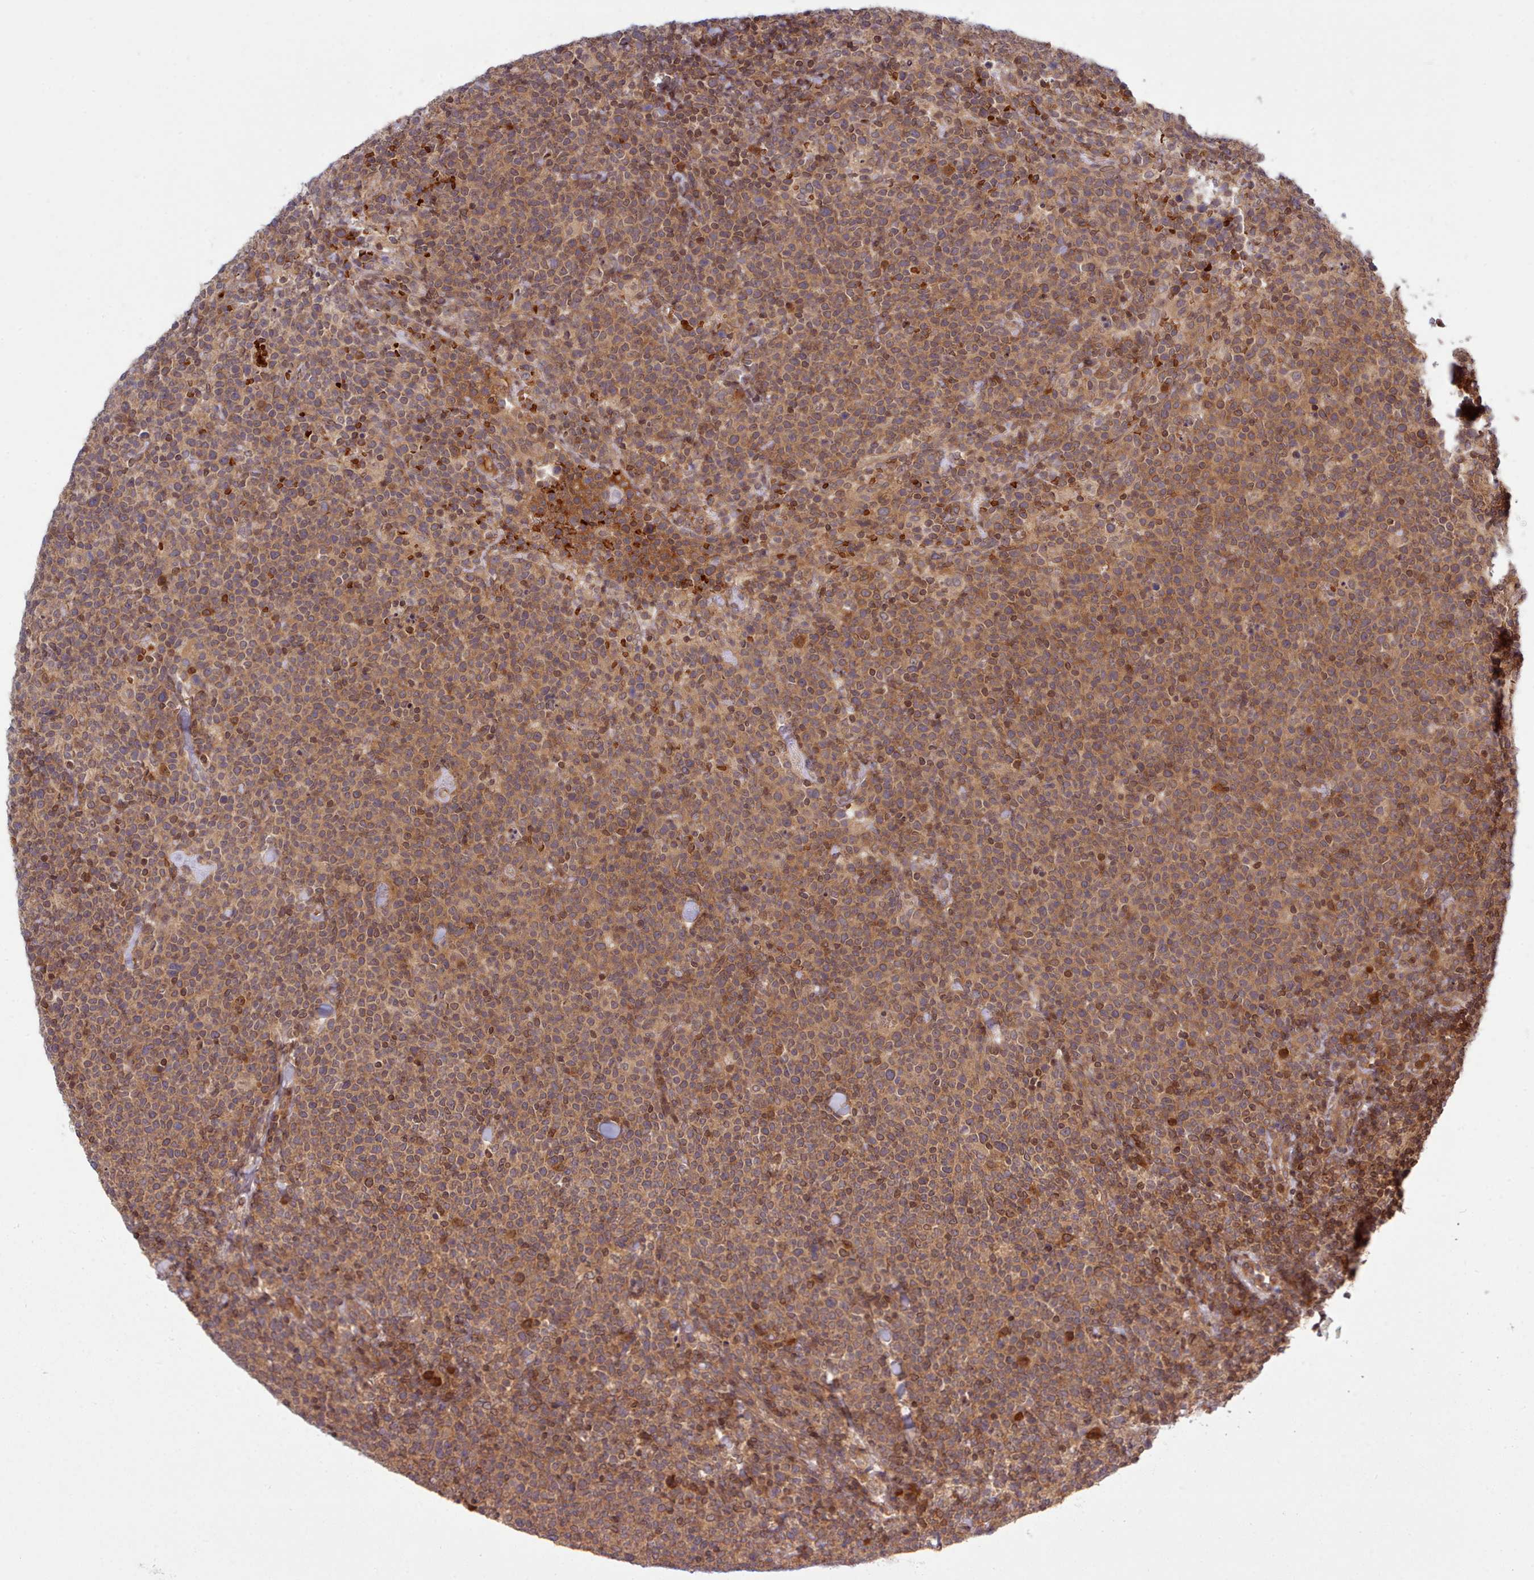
{"staining": {"intensity": "moderate", "quantity": "25%-75%", "location": "cytoplasmic/membranous,nuclear"}, "tissue": "lymphoma", "cell_type": "Tumor cells", "image_type": "cancer", "snomed": [{"axis": "morphology", "description": "Malignant lymphoma, non-Hodgkin's type, High grade"}, {"axis": "topography", "description": "Lymph node"}], "caption": "This is an image of immunohistochemistry staining of lymphoma, which shows moderate staining in the cytoplasmic/membranous and nuclear of tumor cells.", "gene": "UBE2G1", "patient": {"sex": "male", "age": 61}}